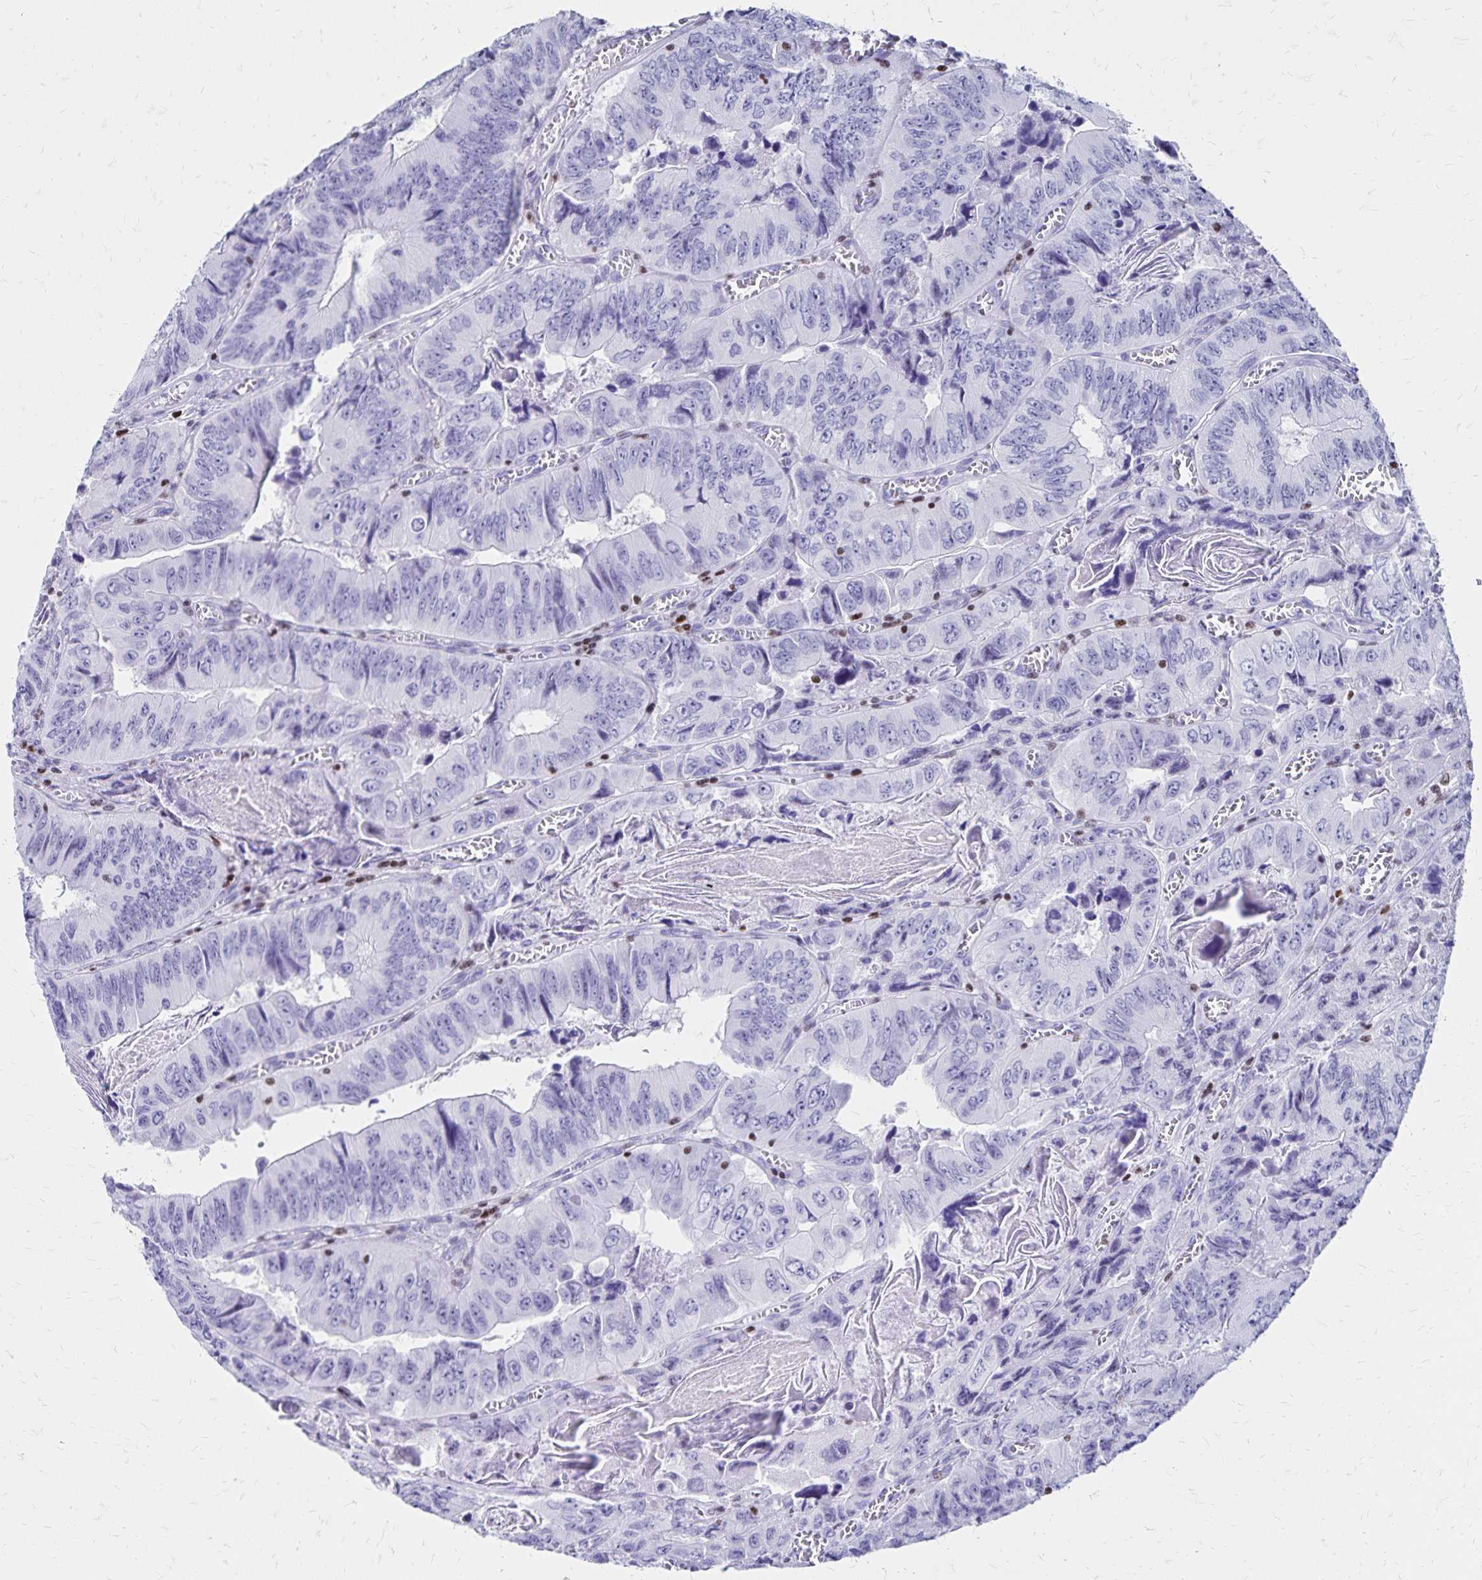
{"staining": {"intensity": "negative", "quantity": "none", "location": "none"}, "tissue": "colorectal cancer", "cell_type": "Tumor cells", "image_type": "cancer", "snomed": [{"axis": "morphology", "description": "Adenocarcinoma, NOS"}, {"axis": "topography", "description": "Colon"}], "caption": "This is a micrograph of immunohistochemistry (IHC) staining of colorectal cancer (adenocarcinoma), which shows no expression in tumor cells.", "gene": "IKZF1", "patient": {"sex": "female", "age": 84}}